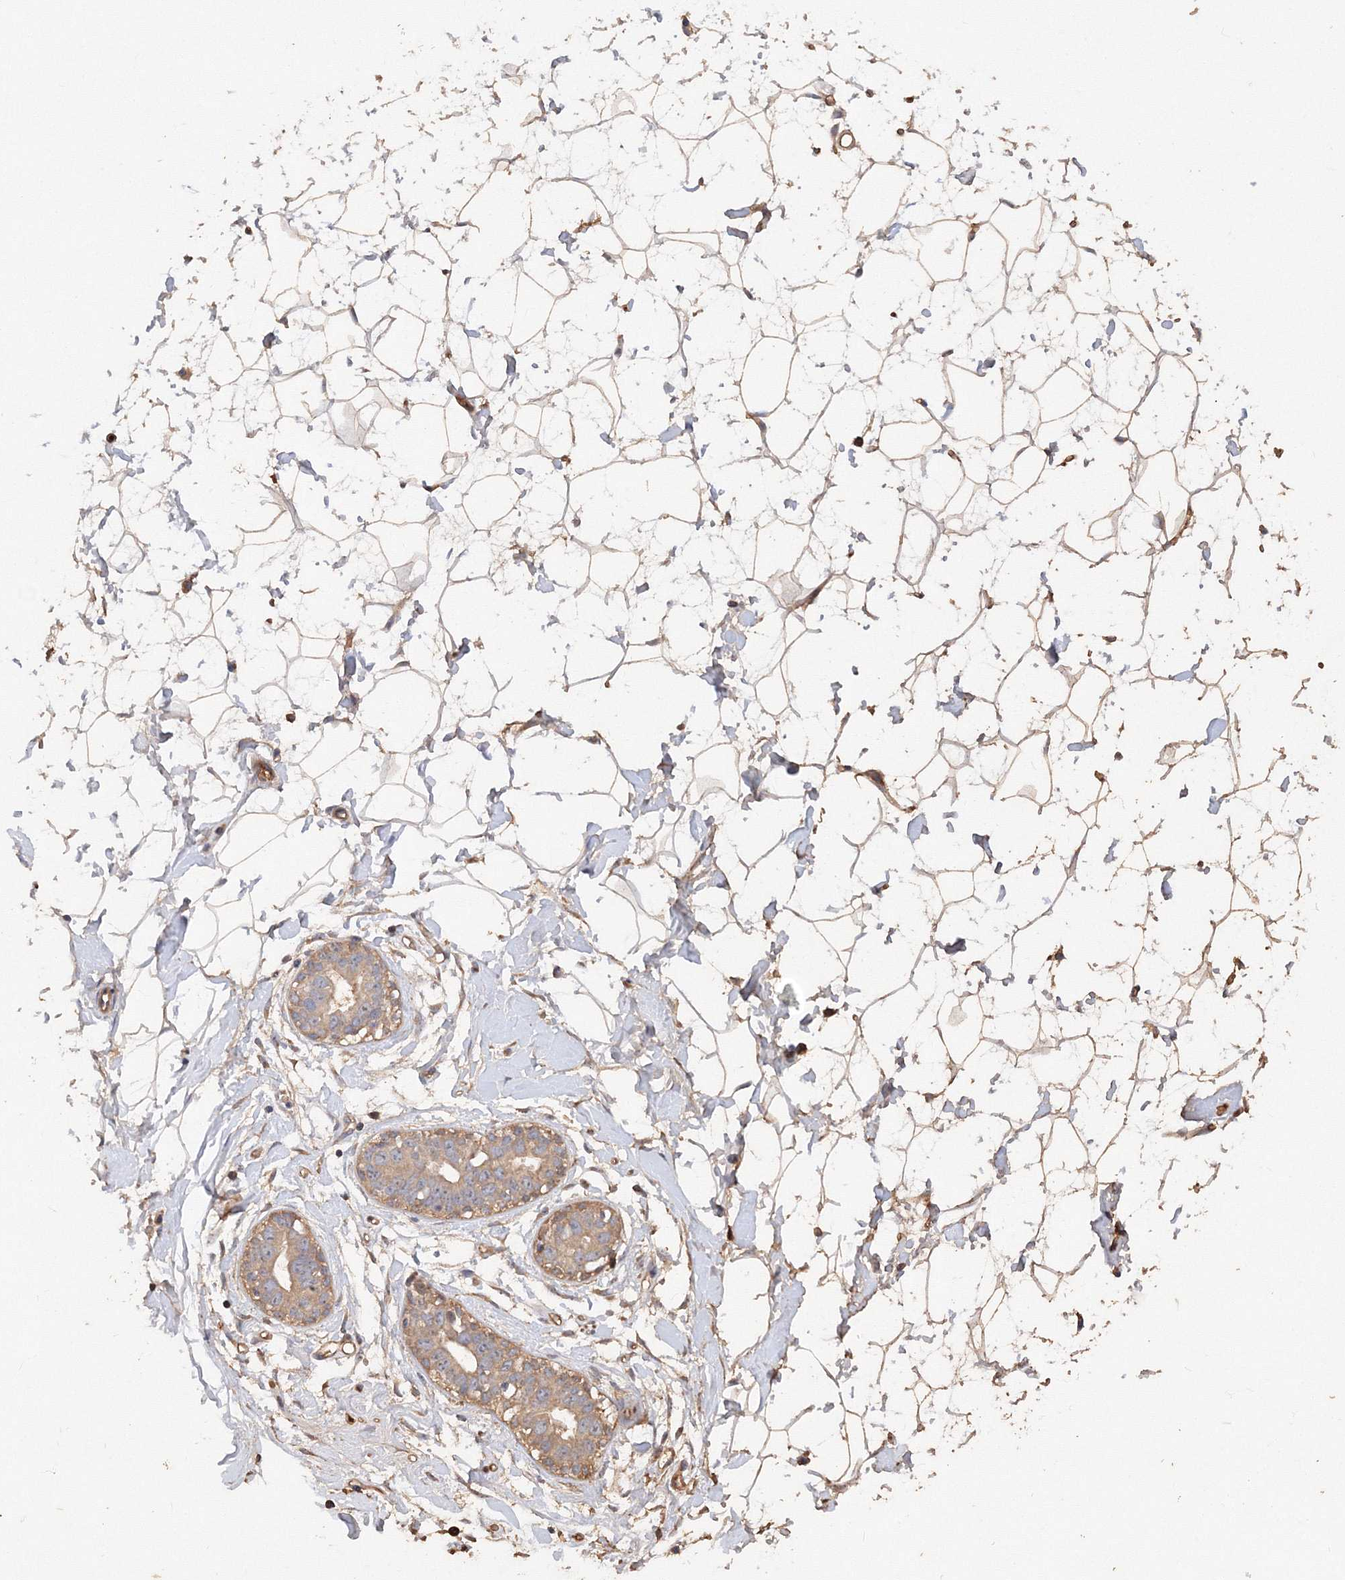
{"staining": {"intensity": "moderate", "quantity": ">75%", "location": "cytoplasmic/membranous"}, "tissue": "breast", "cell_type": "Adipocytes", "image_type": "normal", "snomed": [{"axis": "morphology", "description": "Normal tissue, NOS"}, {"axis": "morphology", "description": "Adenoma, NOS"}, {"axis": "topography", "description": "Breast"}], "caption": "Immunohistochemical staining of unremarkable breast displays moderate cytoplasmic/membranous protein staining in approximately >75% of adipocytes. (DAB (3,3'-diaminobenzidine) IHC with brightfield microscopy, high magnification).", "gene": "GRINA", "patient": {"sex": "female", "age": 23}}